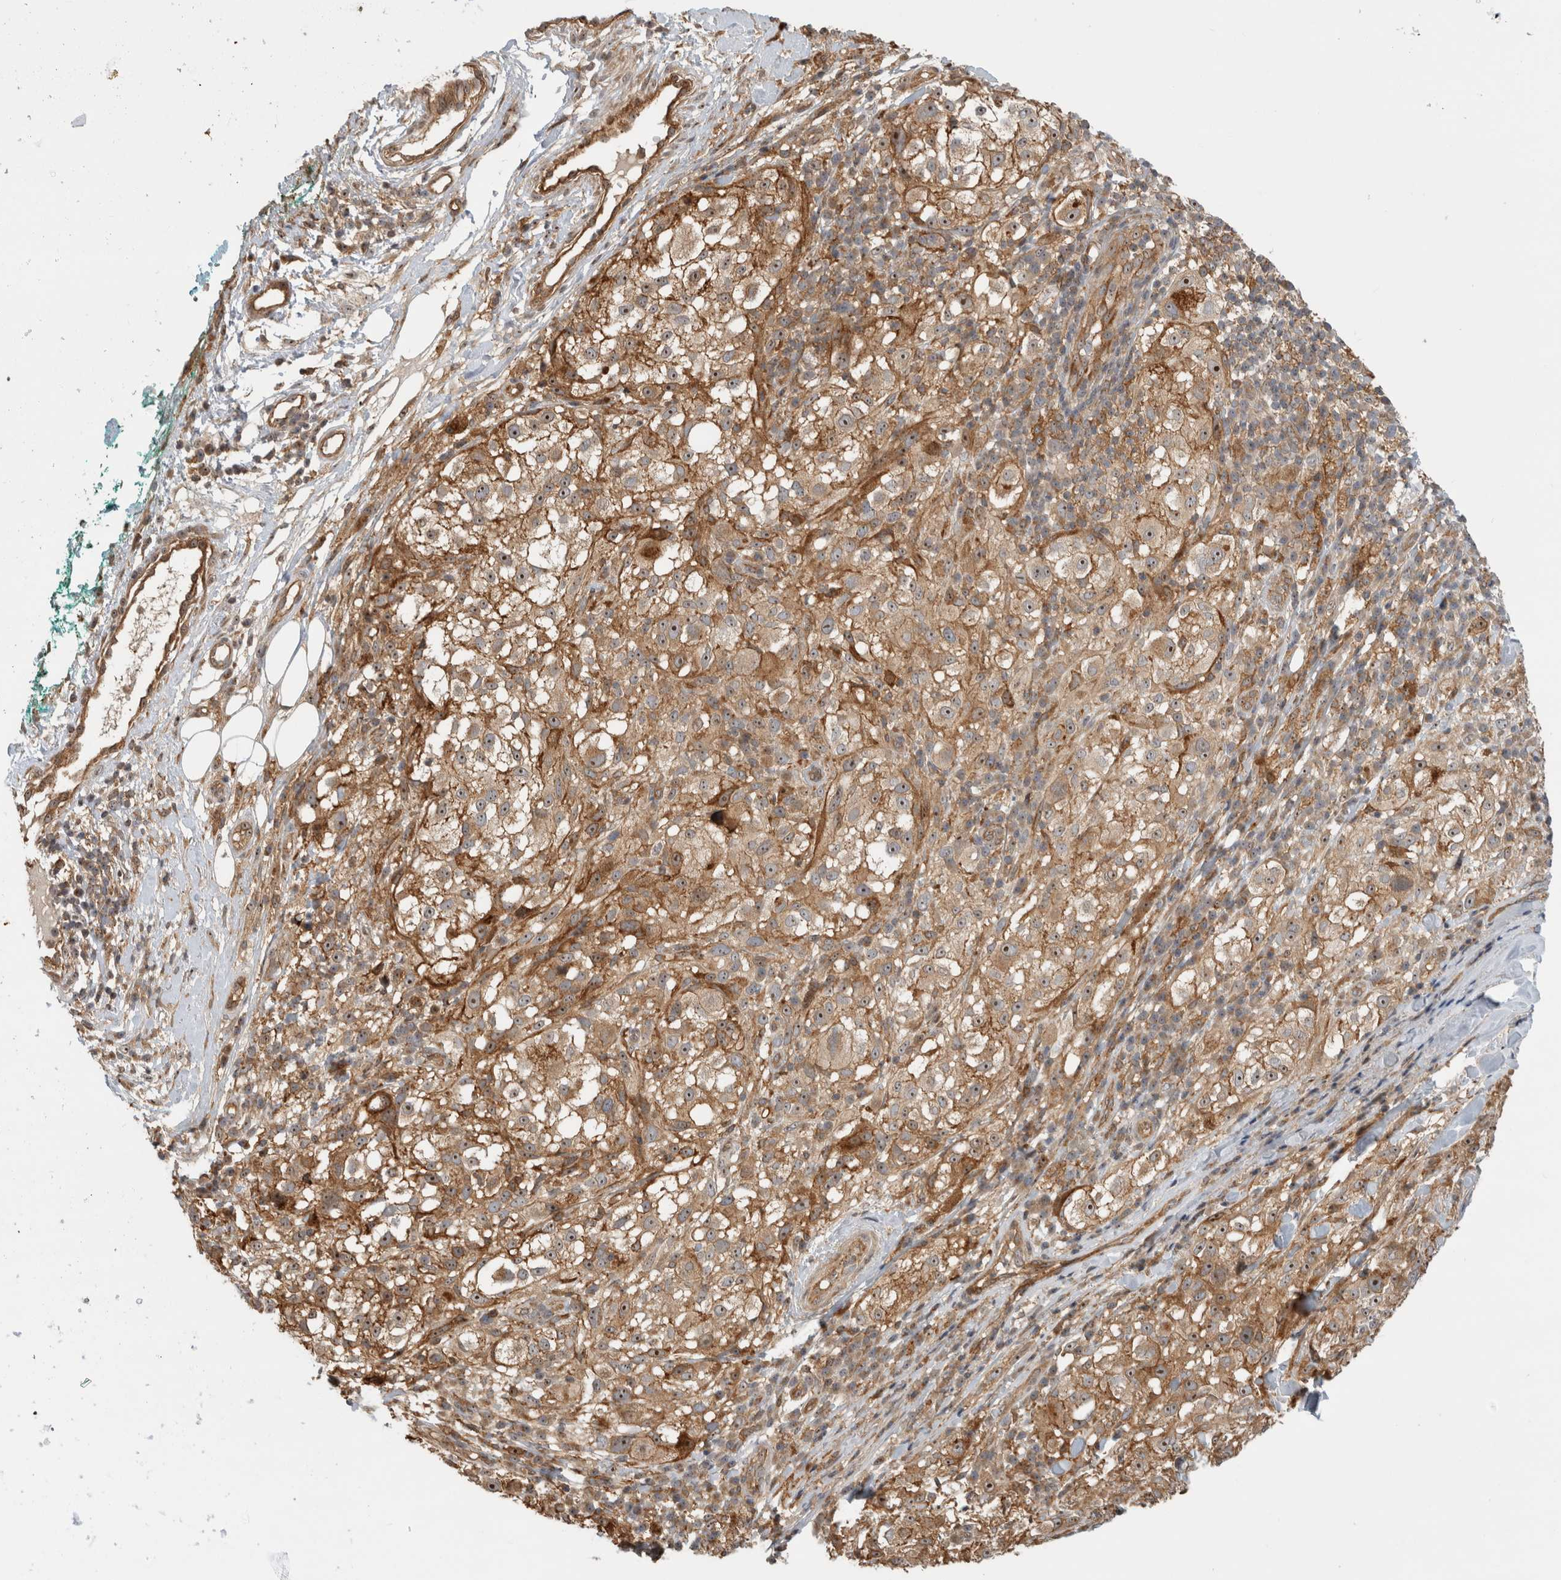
{"staining": {"intensity": "moderate", "quantity": ">75%", "location": "cytoplasmic/membranous,nuclear"}, "tissue": "melanoma", "cell_type": "Tumor cells", "image_type": "cancer", "snomed": [{"axis": "morphology", "description": "Necrosis, NOS"}, {"axis": "morphology", "description": "Malignant melanoma, NOS"}, {"axis": "topography", "description": "Skin"}], "caption": "Approximately >75% of tumor cells in melanoma show moderate cytoplasmic/membranous and nuclear protein positivity as visualized by brown immunohistochemical staining.", "gene": "WASF2", "patient": {"sex": "female", "age": 87}}